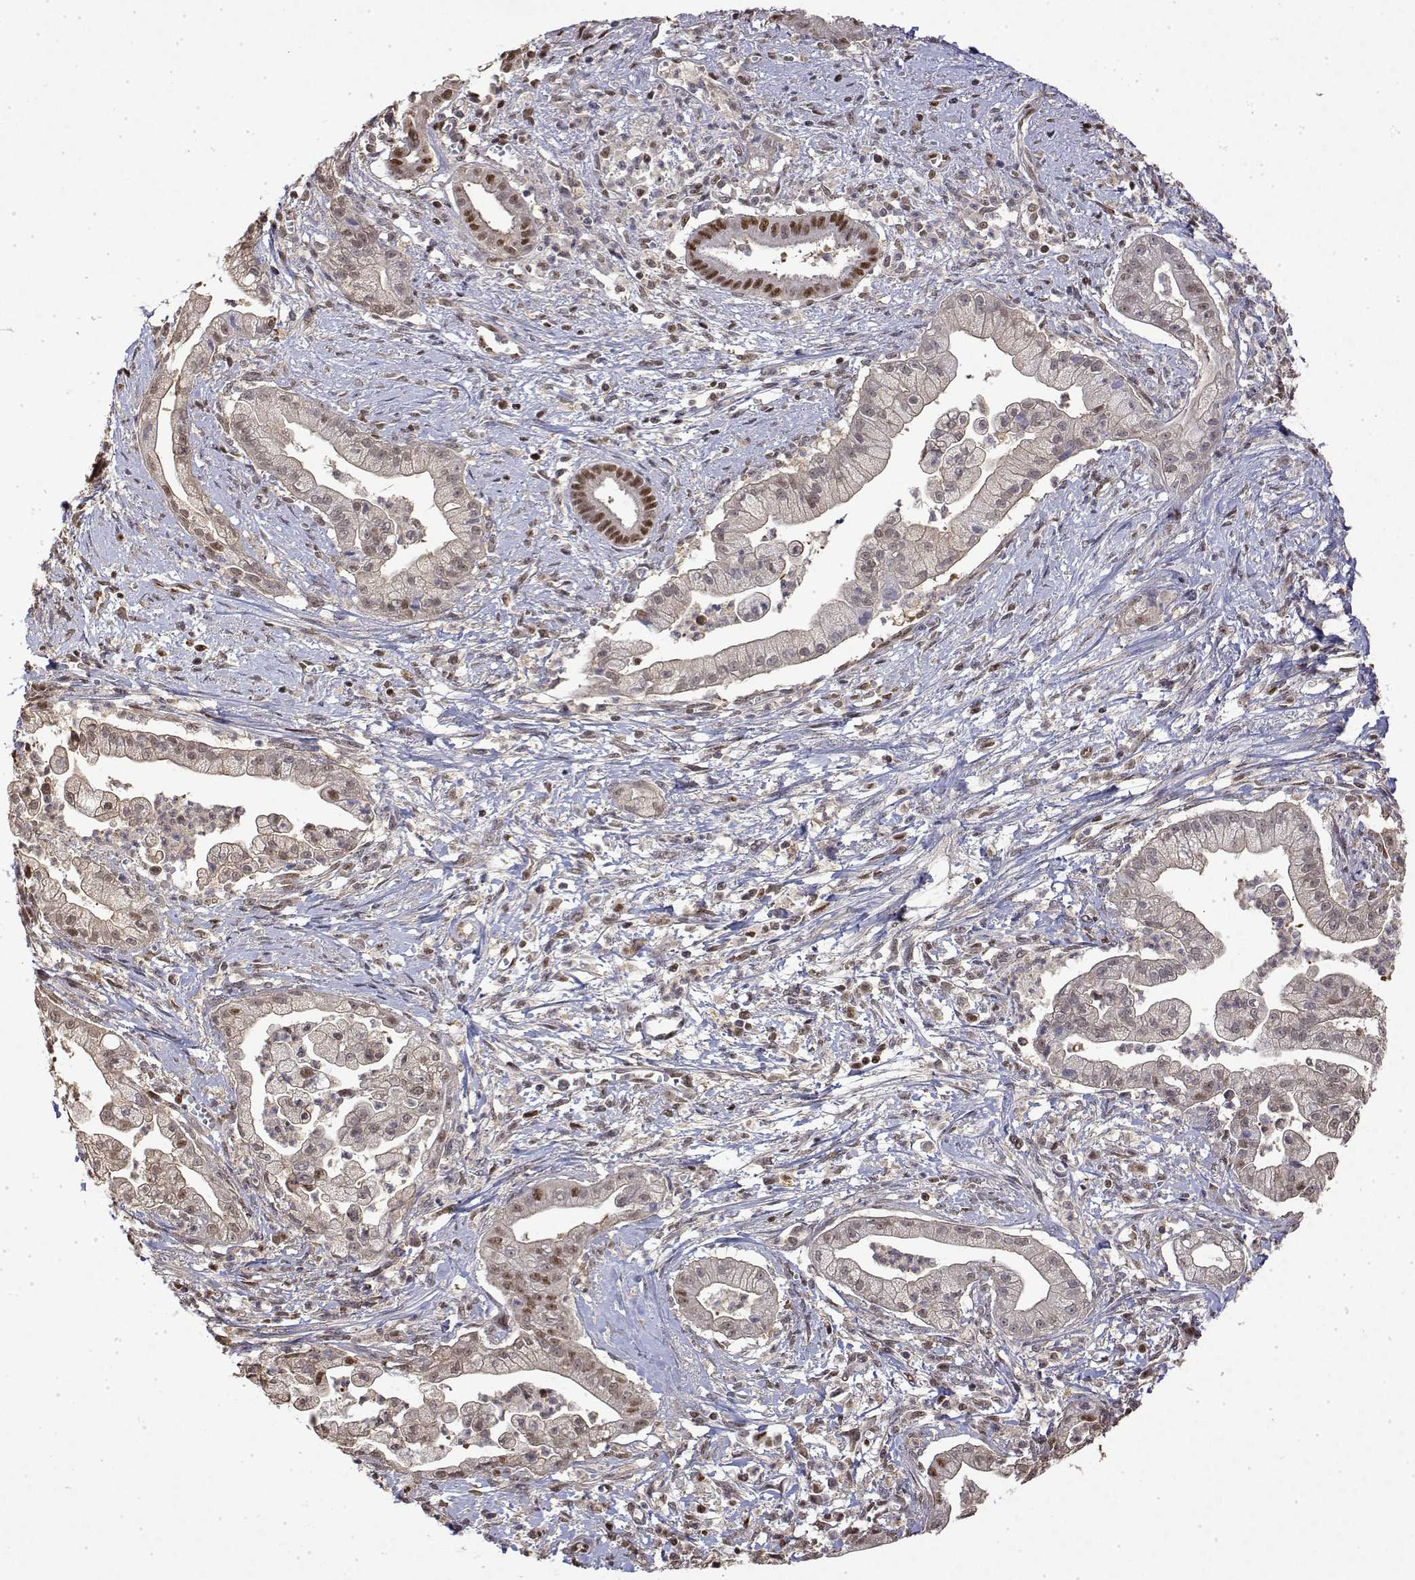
{"staining": {"intensity": "moderate", "quantity": "<25%", "location": "nuclear"}, "tissue": "pancreatic cancer", "cell_type": "Tumor cells", "image_type": "cancer", "snomed": [{"axis": "morphology", "description": "Normal tissue, NOS"}, {"axis": "morphology", "description": "Adenocarcinoma, NOS"}, {"axis": "topography", "description": "Lymph node"}, {"axis": "topography", "description": "Pancreas"}], "caption": "Pancreatic adenocarcinoma was stained to show a protein in brown. There is low levels of moderate nuclear positivity in approximately <25% of tumor cells. (DAB (3,3'-diaminobenzidine) IHC, brown staining for protein, blue staining for nuclei).", "gene": "TPI1", "patient": {"sex": "female", "age": 58}}